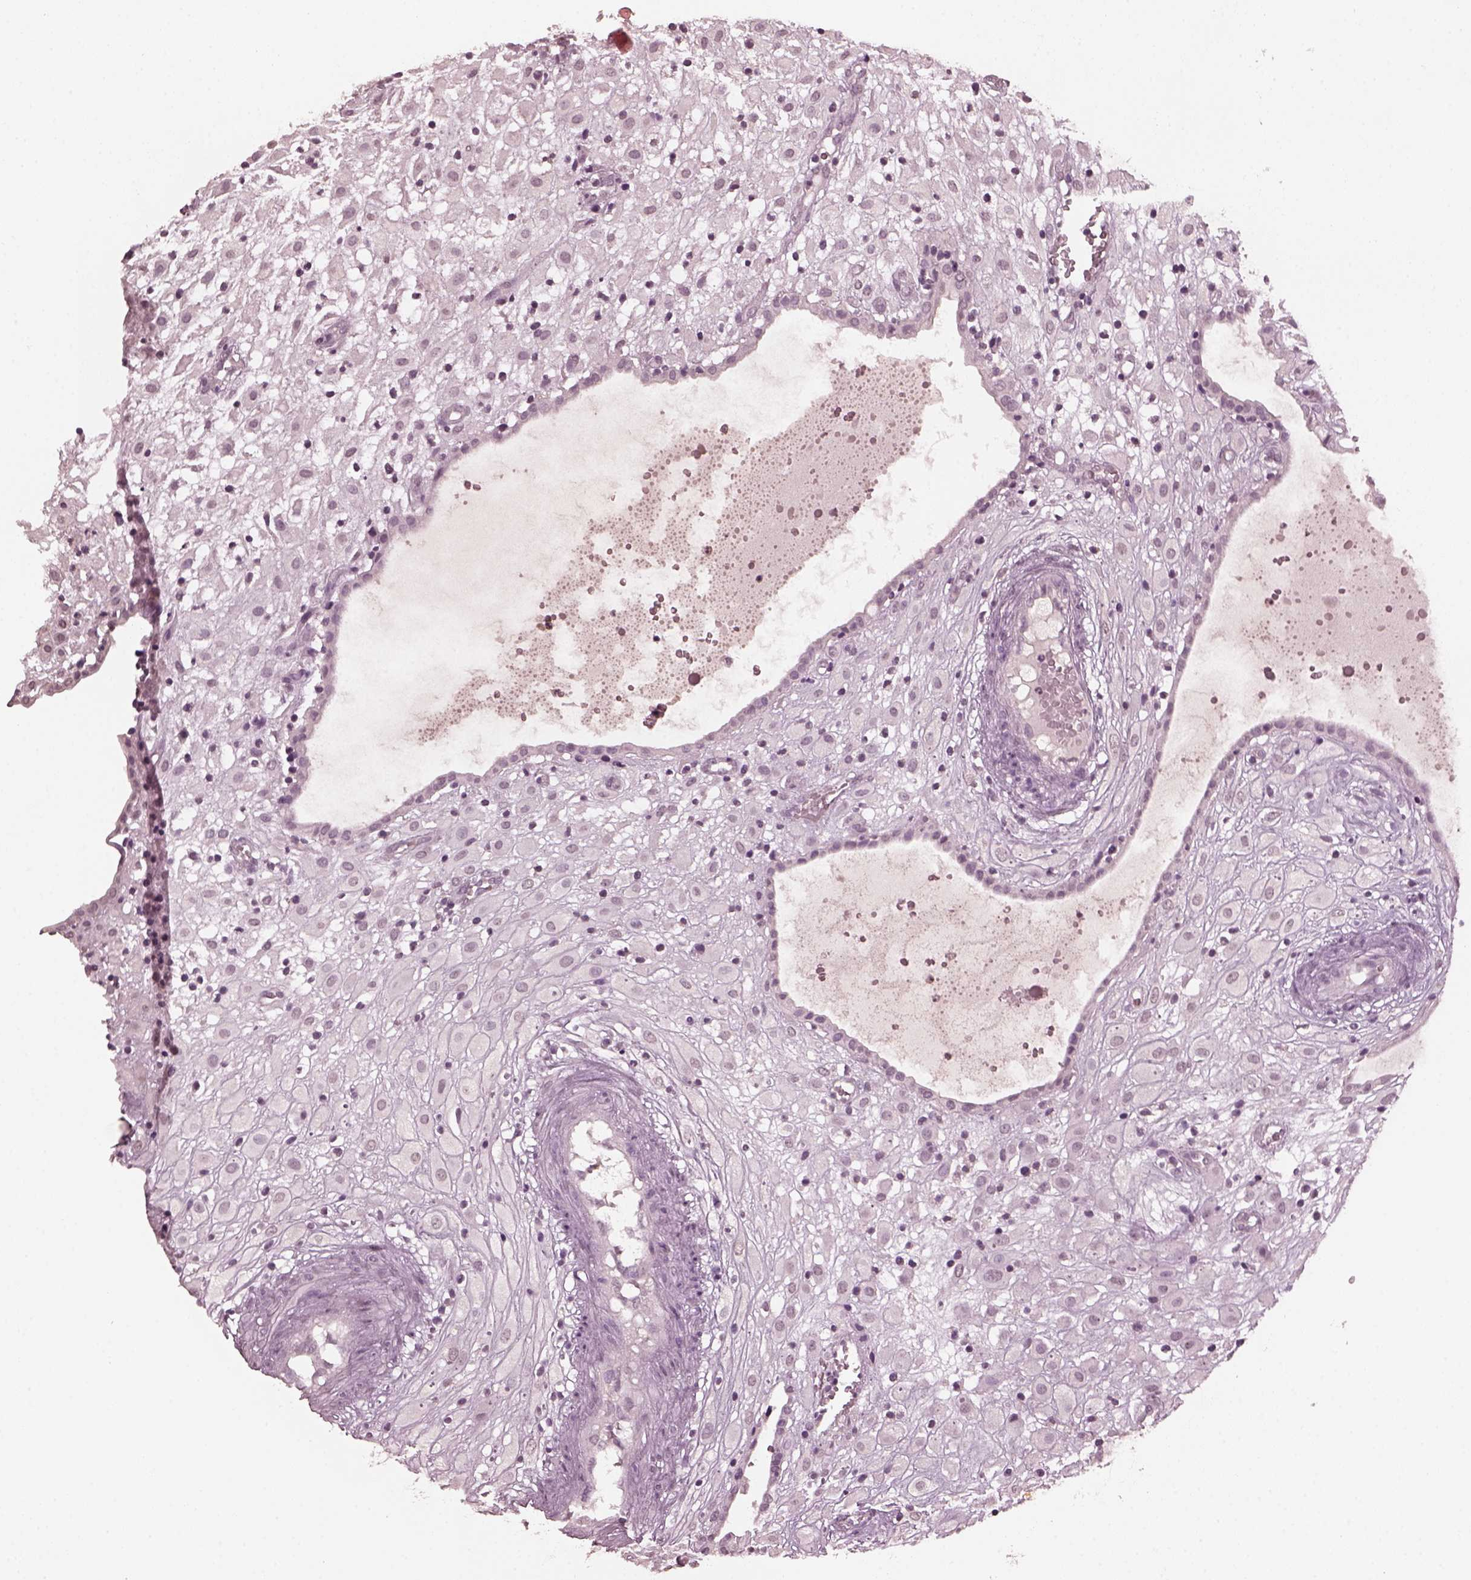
{"staining": {"intensity": "negative", "quantity": "none", "location": "none"}, "tissue": "placenta", "cell_type": "Decidual cells", "image_type": "normal", "snomed": [{"axis": "morphology", "description": "Normal tissue, NOS"}, {"axis": "topography", "description": "Placenta"}], "caption": "This is an IHC photomicrograph of normal human placenta. There is no positivity in decidual cells.", "gene": "KRT79", "patient": {"sex": "female", "age": 24}}